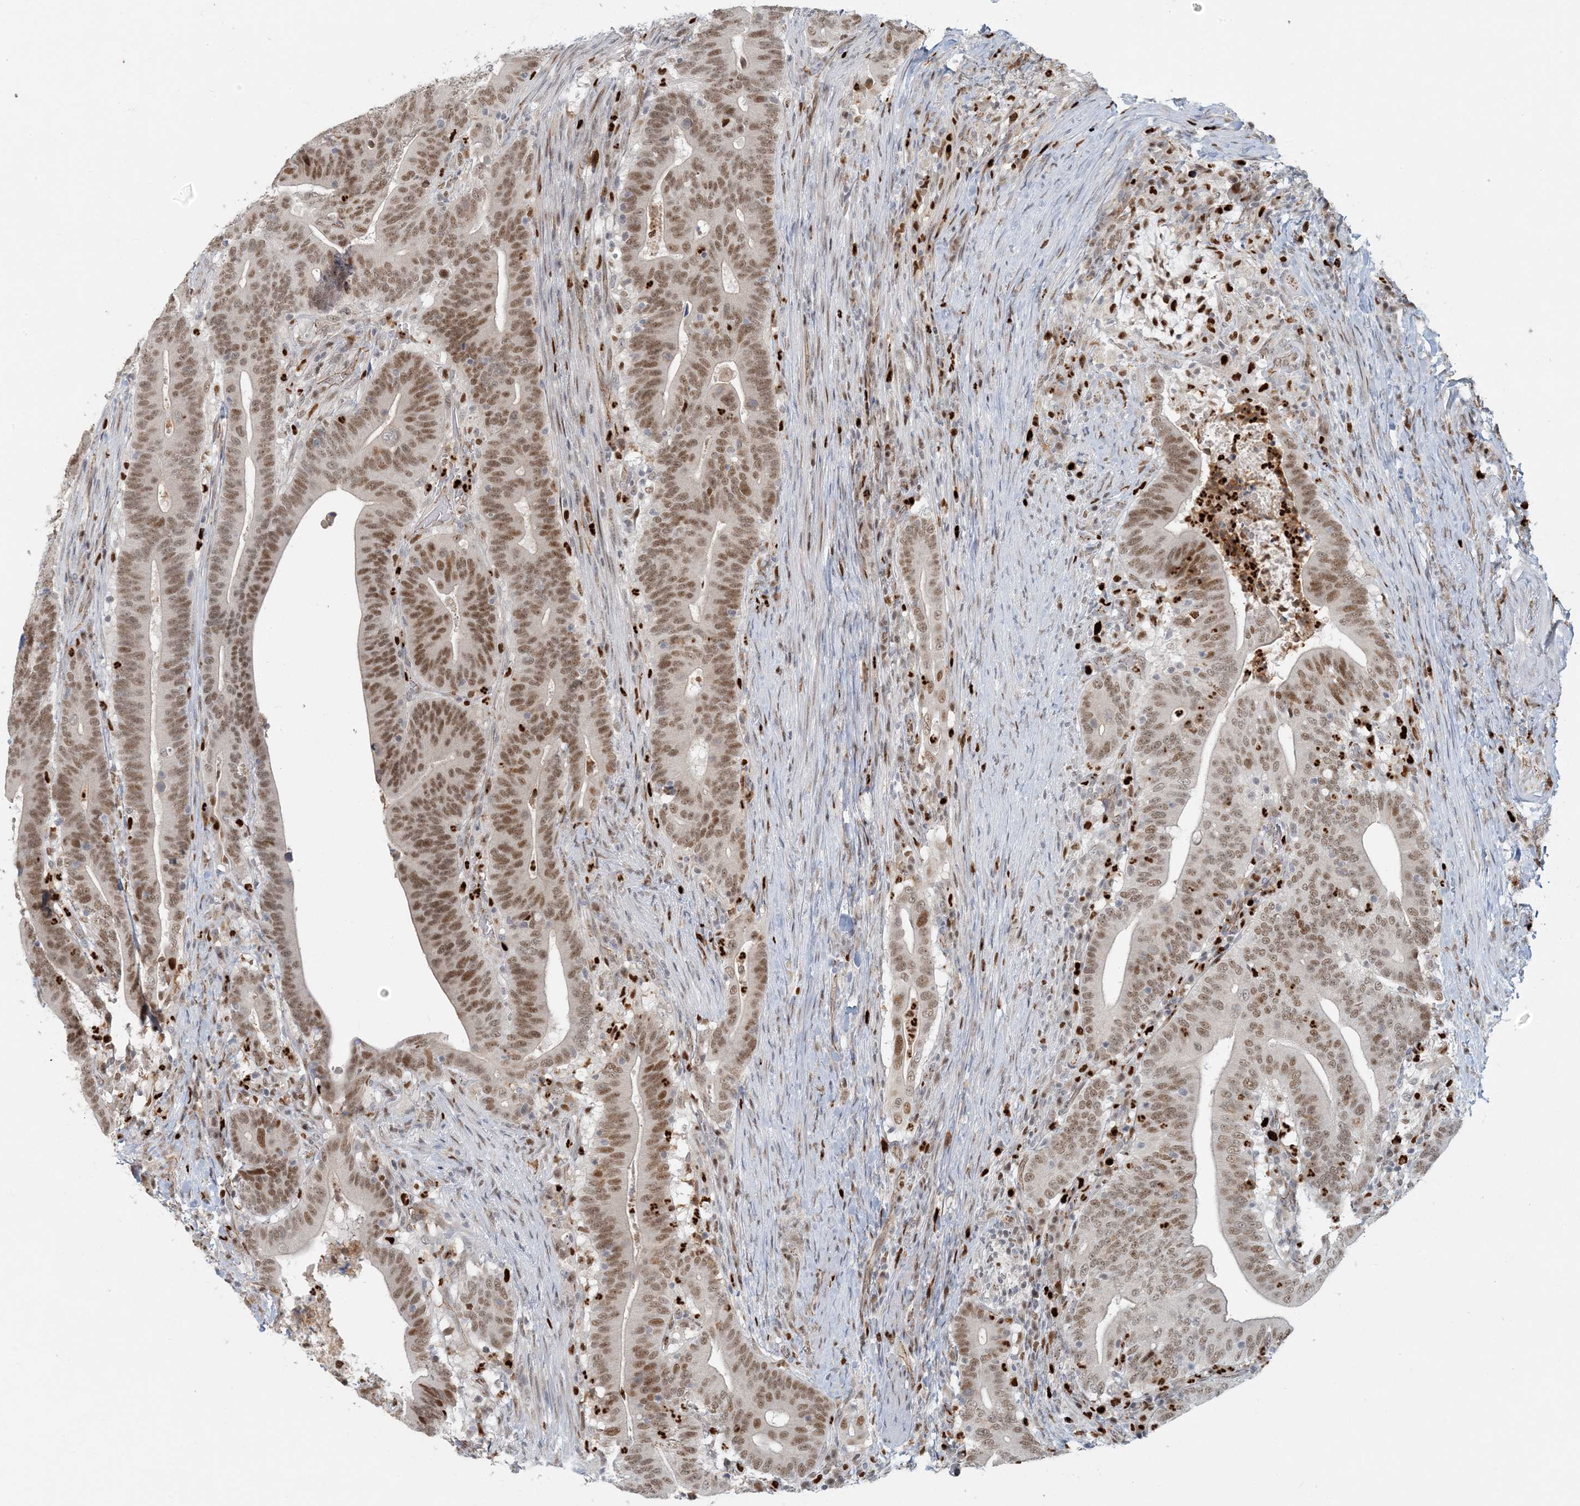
{"staining": {"intensity": "moderate", "quantity": ">75%", "location": "nuclear"}, "tissue": "colorectal cancer", "cell_type": "Tumor cells", "image_type": "cancer", "snomed": [{"axis": "morphology", "description": "Adenocarcinoma, NOS"}, {"axis": "topography", "description": "Colon"}], "caption": "This histopathology image demonstrates IHC staining of colorectal cancer (adenocarcinoma), with medium moderate nuclear staining in approximately >75% of tumor cells.", "gene": "AK9", "patient": {"sex": "female", "age": 66}}